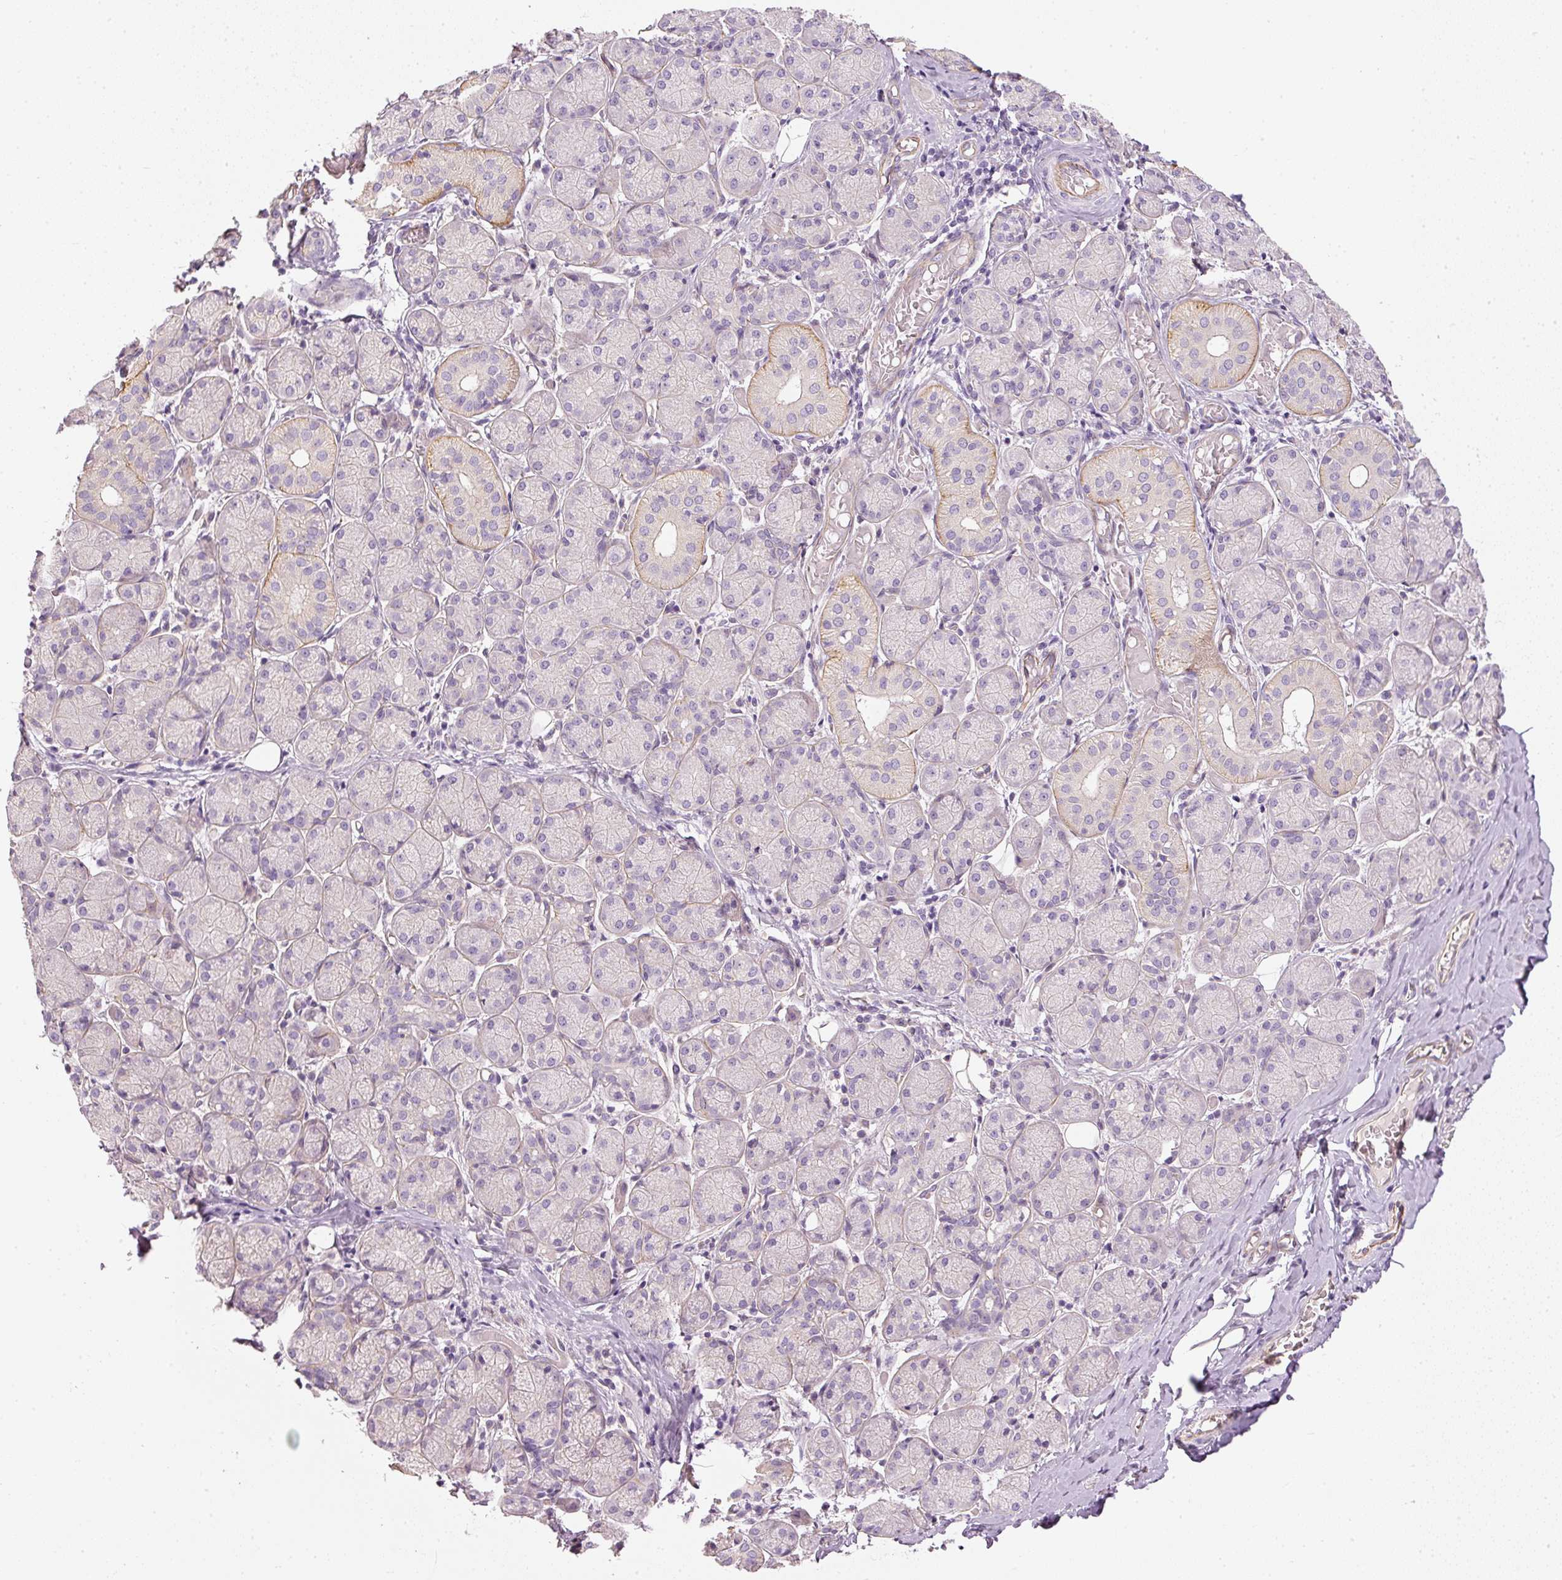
{"staining": {"intensity": "negative", "quantity": "none", "location": "none"}, "tissue": "adipose tissue", "cell_type": "Adipocytes", "image_type": "normal", "snomed": [{"axis": "morphology", "description": "Normal tissue, NOS"}, {"axis": "topography", "description": "Salivary gland"}, {"axis": "topography", "description": "Peripheral nerve tissue"}], "caption": "Immunohistochemistry (IHC) of benign human adipose tissue exhibits no expression in adipocytes. Brightfield microscopy of IHC stained with DAB (3,3'-diaminobenzidine) (brown) and hematoxylin (blue), captured at high magnification.", "gene": "OSR2", "patient": {"sex": "female", "age": 24}}